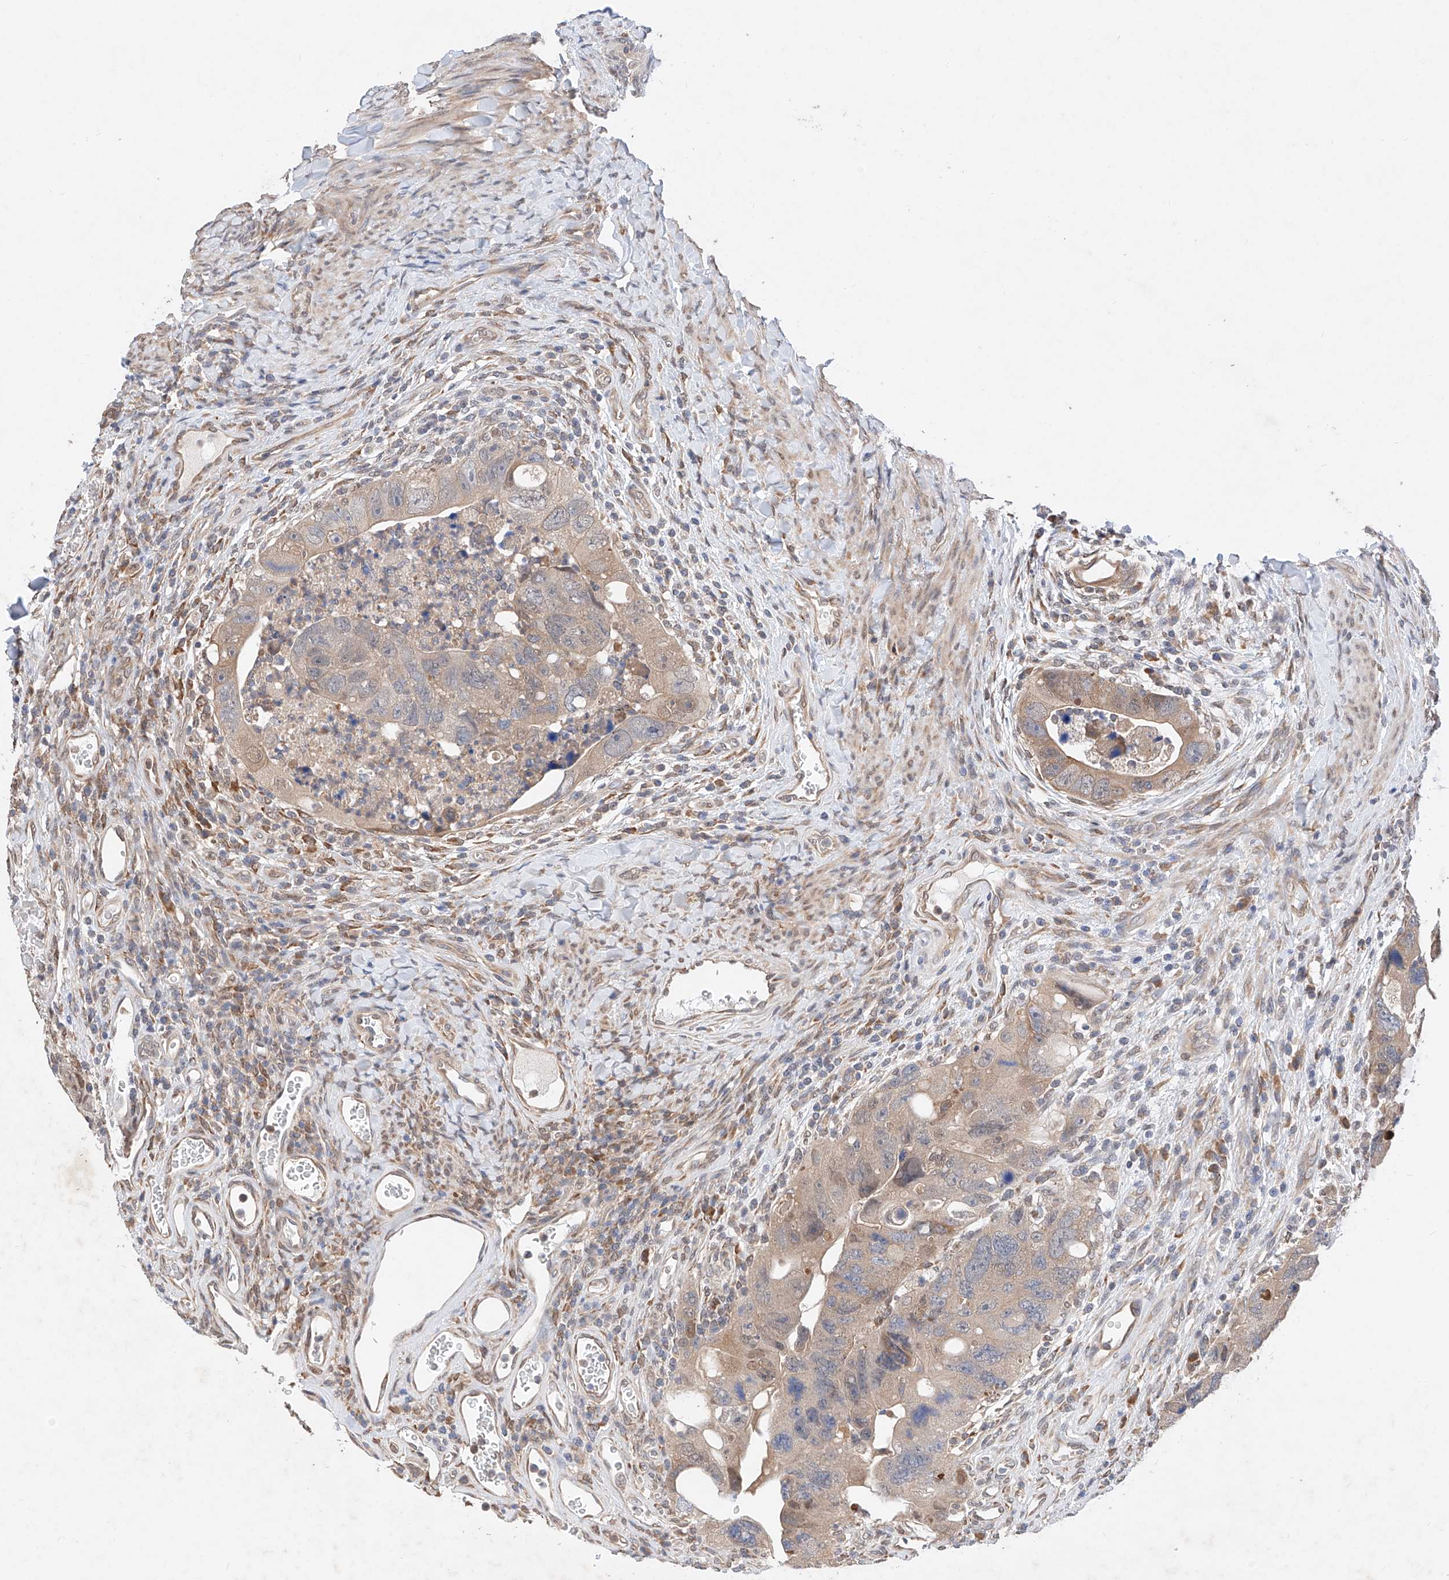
{"staining": {"intensity": "weak", "quantity": ">75%", "location": "cytoplasmic/membranous,nuclear"}, "tissue": "colorectal cancer", "cell_type": "Tumor cells", "image_type": "cancer", "snomed": [{"axis": "morphology", "description": "Adenocarcinoma, NOS"}, {"axis": "topography", "description": "Rectum"}], "caption": "A micrograph showing weak cytoplasmic/membranous and nuclear positivity in about >75% of tumor cells in colorectal adenocarcinoma, as visualized by brown immunohistochemical staining.", "gene": "ZSCAN4", "patient": {"sex": "male", "age": 59}}